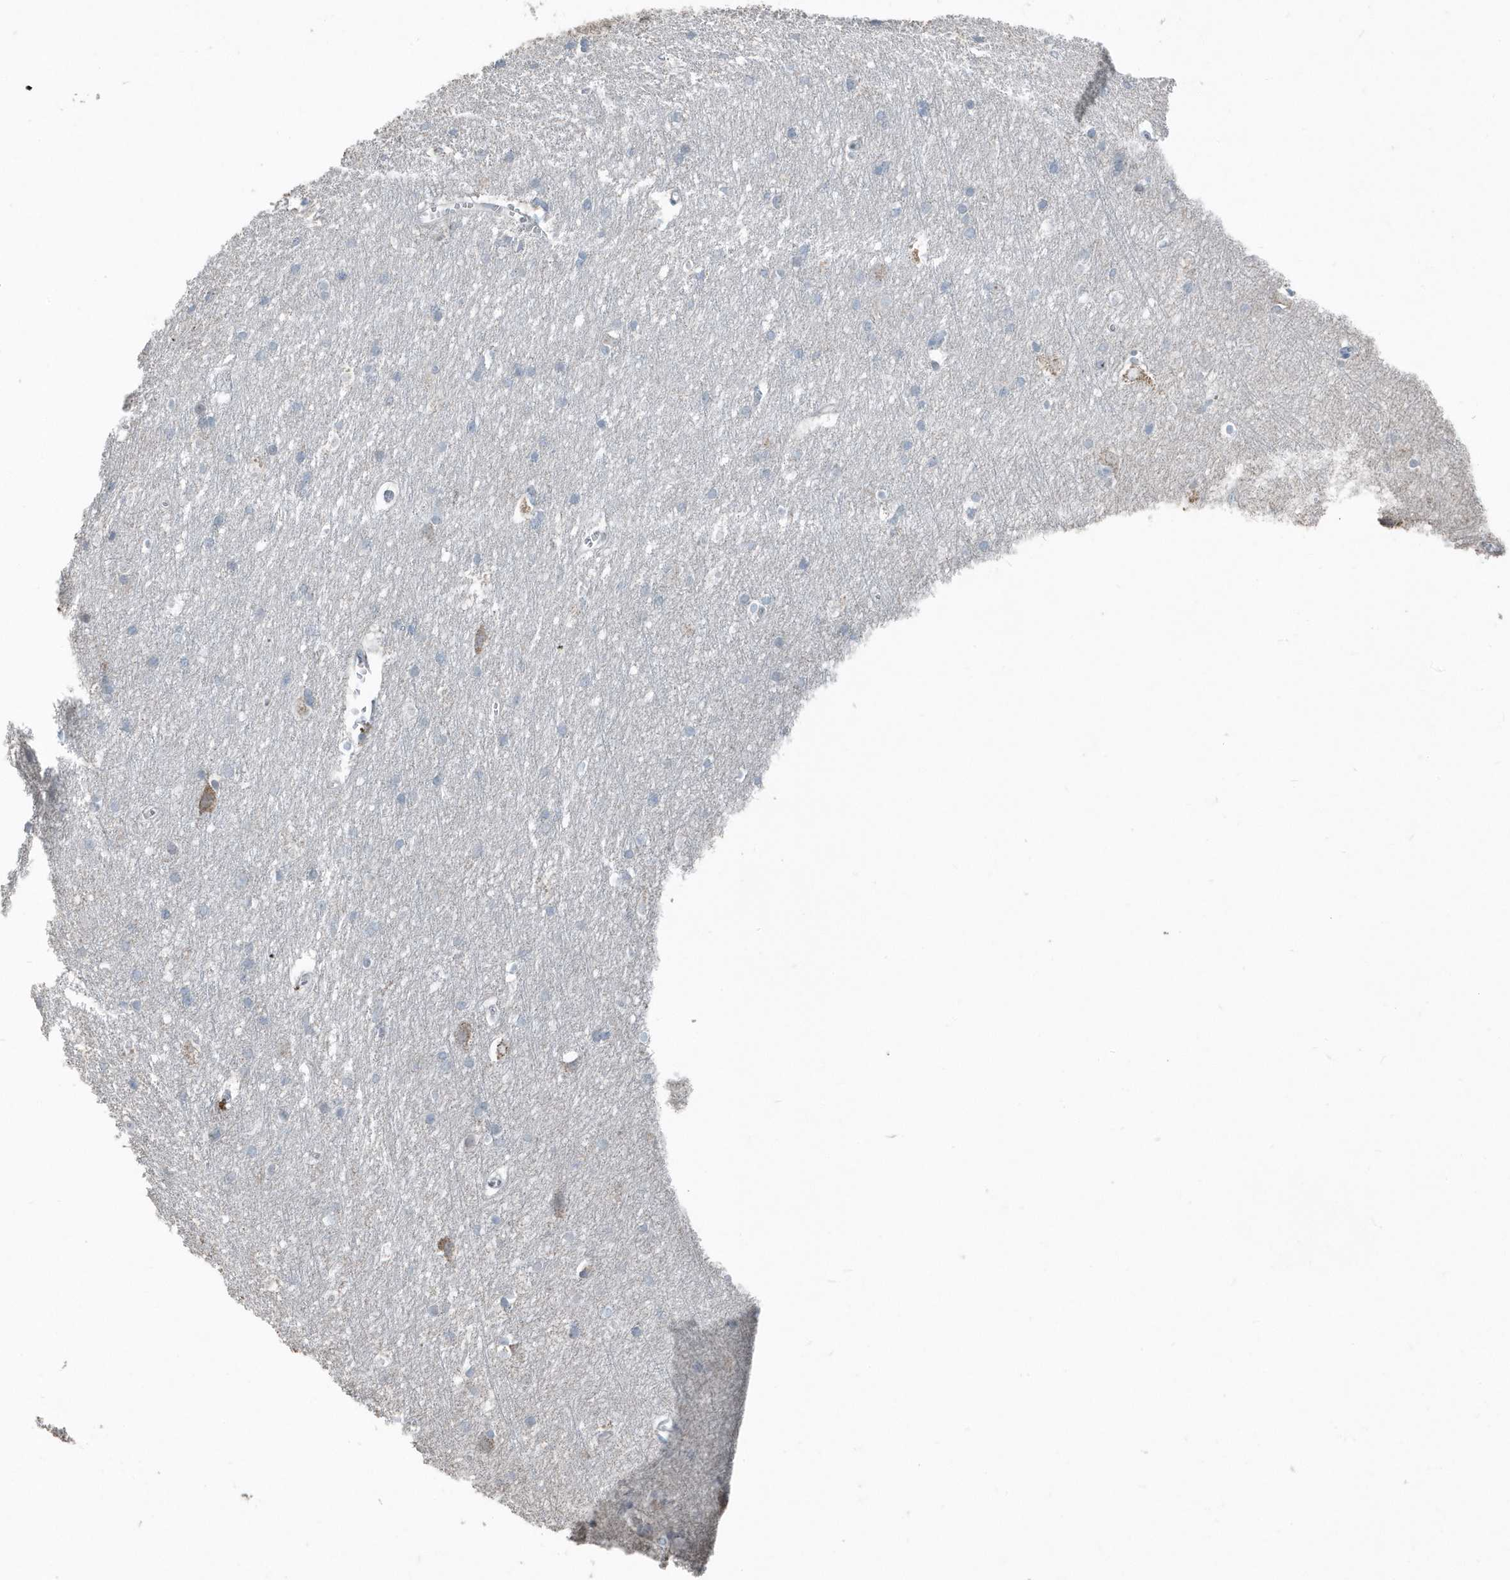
{"staining": {"intensity": "negative", "quantity": "none", "location": "none"}, "tissue": "cerebral cortex", "cell_type": "Endothelial cells", "image_type": "normal", "snomed": [{"axis": "morphology", "description": "Normal tissue, NOS"}, {"axis": "topography", "description": "Cerebral cortex"}], "caption": "Cerebral cortex was stained to show a protein in brown. There is no significant staining in endothelial cells. (Stains: DAB IHC with hematoxylin counter stain, Microscopy: brightfield microscopy at high magnification).", "gene": "ACTC1", "patient": {"sex": "male", "age": 54}}